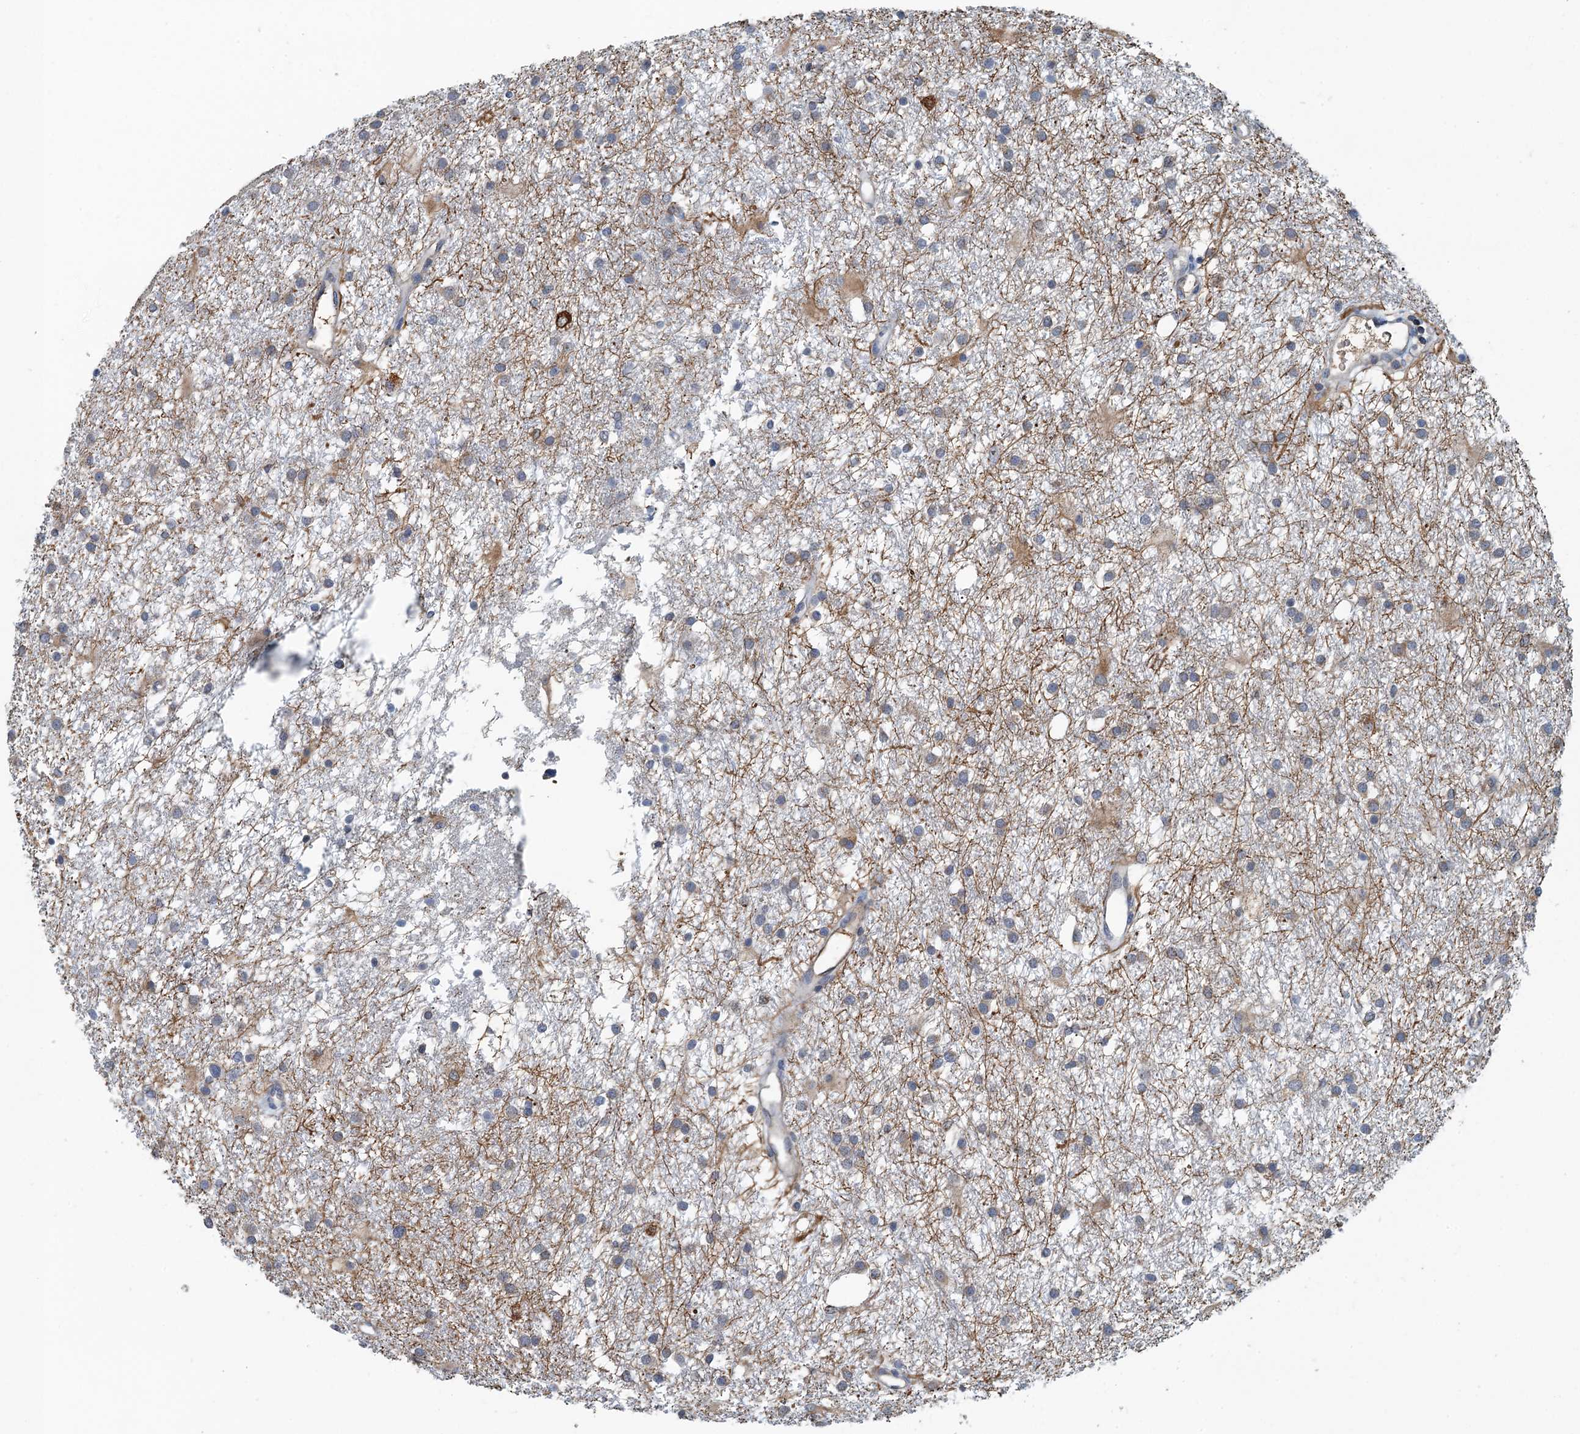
{"staining": {"intensity": "negative", "quantity": "none", "location": "none"}, "tissue": "glioma", "cell_type": "Tumor cells", "image_type": "cancer", "snomed": [{"axis": "morphology", "description": "Glioma, malignant, High grade"}, {"axis": "topography", "description": "Brain"}], "caption": "DAB immunohistochemical staining of high-grade glioma (malignant) shows no significant staining in tumor cells.", "gene": "LSM14B", "patient": {"sex": "male", "age": 77}}